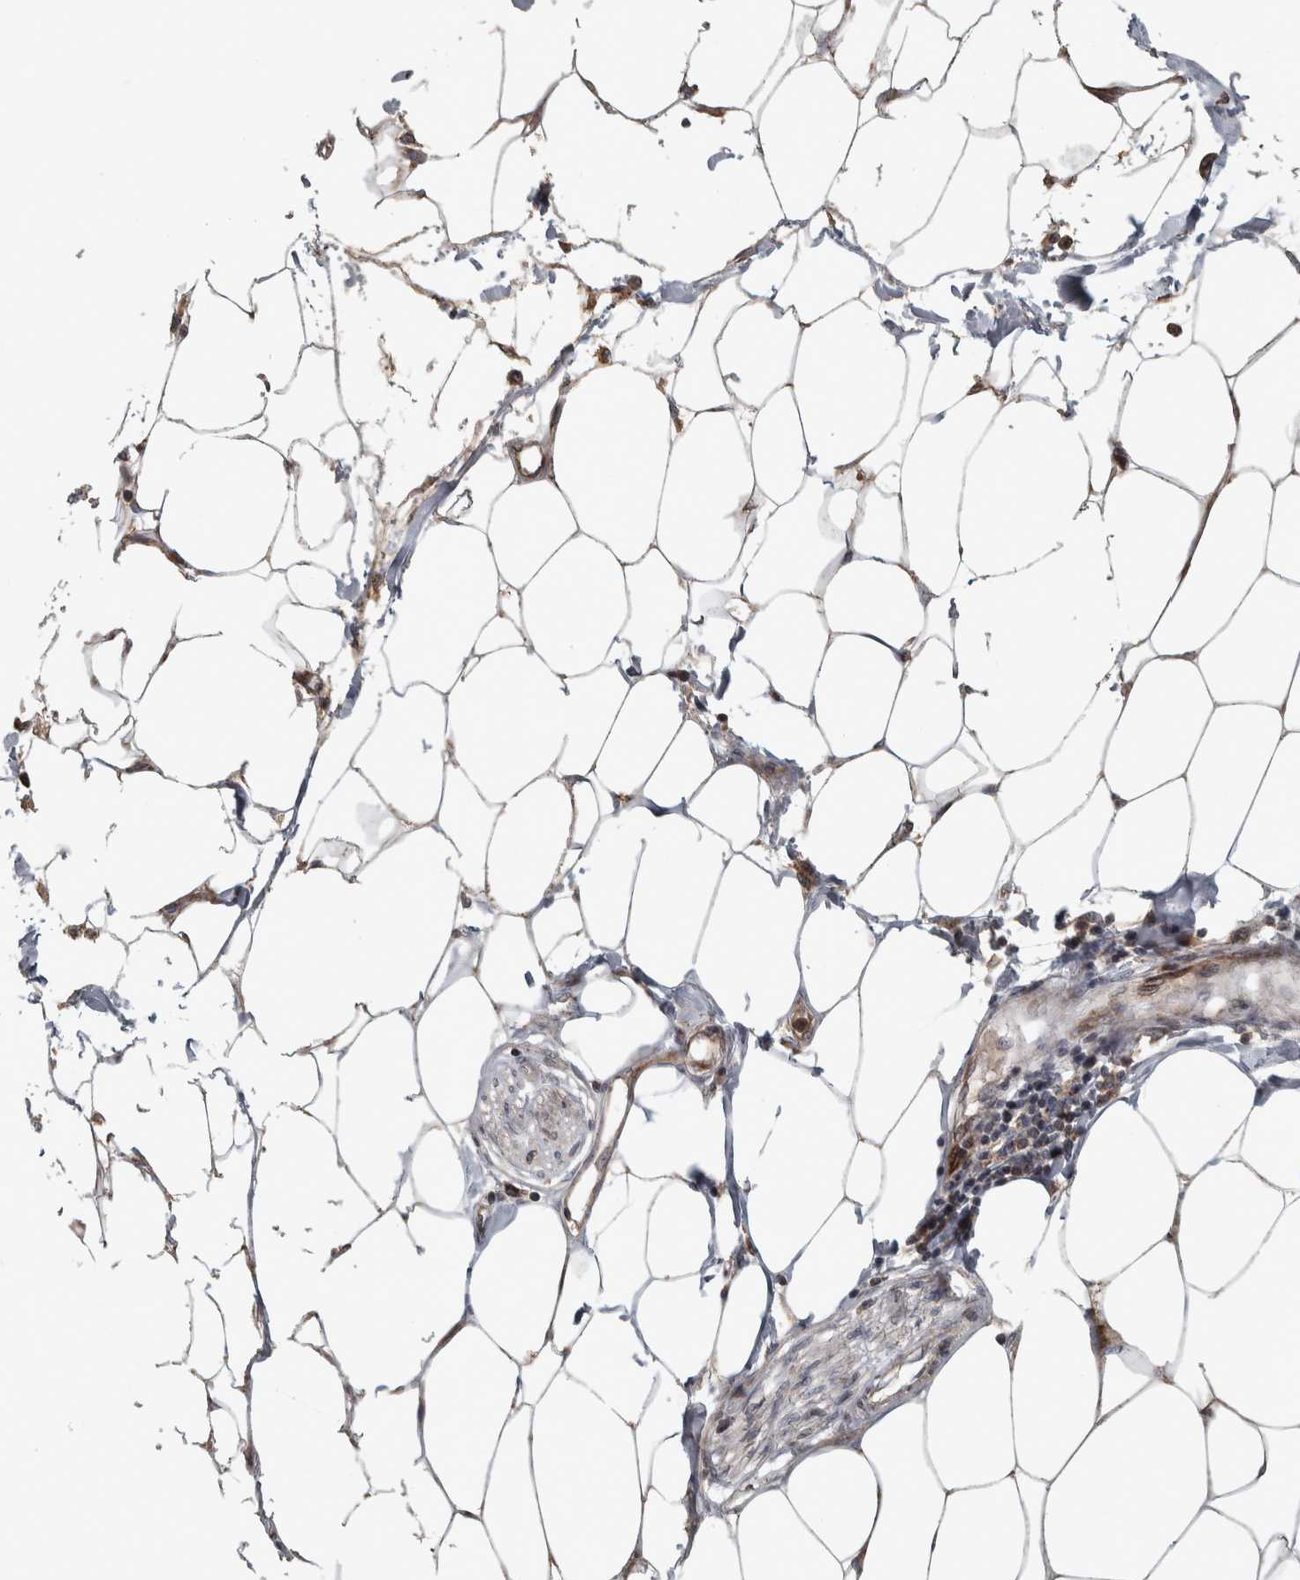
{"staining": {"intensity": "moderate", "quantity": ">75%", "location": "cytoplasmic/membranous"}, "tissue": "adipose tissue", "cell_type": "Adipocytes", "image_type": "normal", "snomed": [{"axis": "morphology", "description": "Normal tissue, NOS"}, {"axis": "morphology", "description": "Adenocarcinoma, NOS"}, {"axis": "topography", "description": "Colon"}, {"axis": "topography", "description": "Peripheral nerve tissue"}], "caption": "Brown immunohistochemical staining in normal adipose tissue displays moderate cytoplasmic/membranous staining in about >75% of adipocytes.", "gene": "ERAL1", "patient": {"sex": "male", "age": 14}}